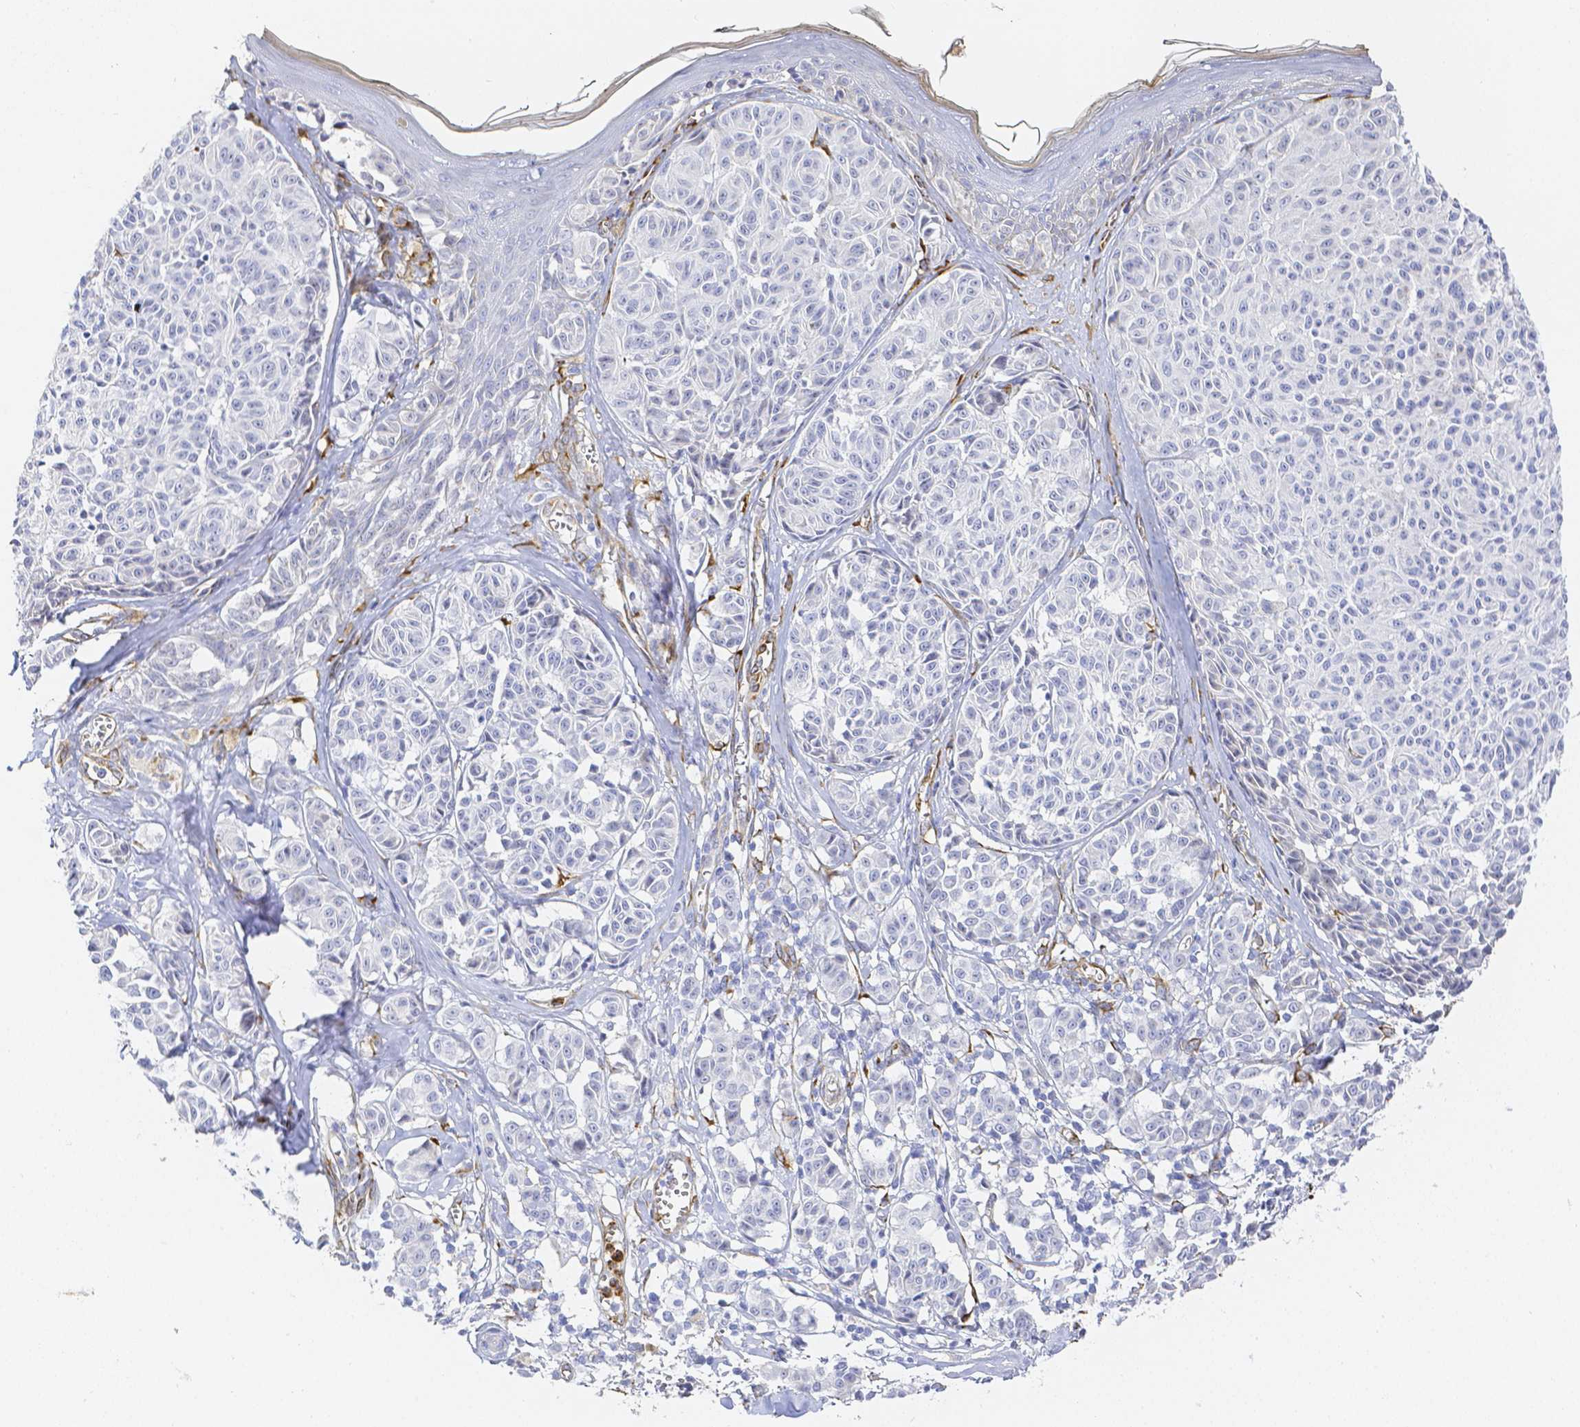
{"staining": {"intensity": "negative", "quantity": "none", "location": "none"}, "tissue": "melanoma", "cell_type": "Tumor cells", "image_type": "cancer", "snomed": [{"axis": "morphology", "description": "Malignant melanoma, NOS"}, {"axis": "topography", "description": "Skin"}], "caption": "Immunohistochemical staining of malignant melanoma exhibits no significant expression in tumor cells.", "gene": "SMURF1", "patient": {"sex": "female", "age": 43}}